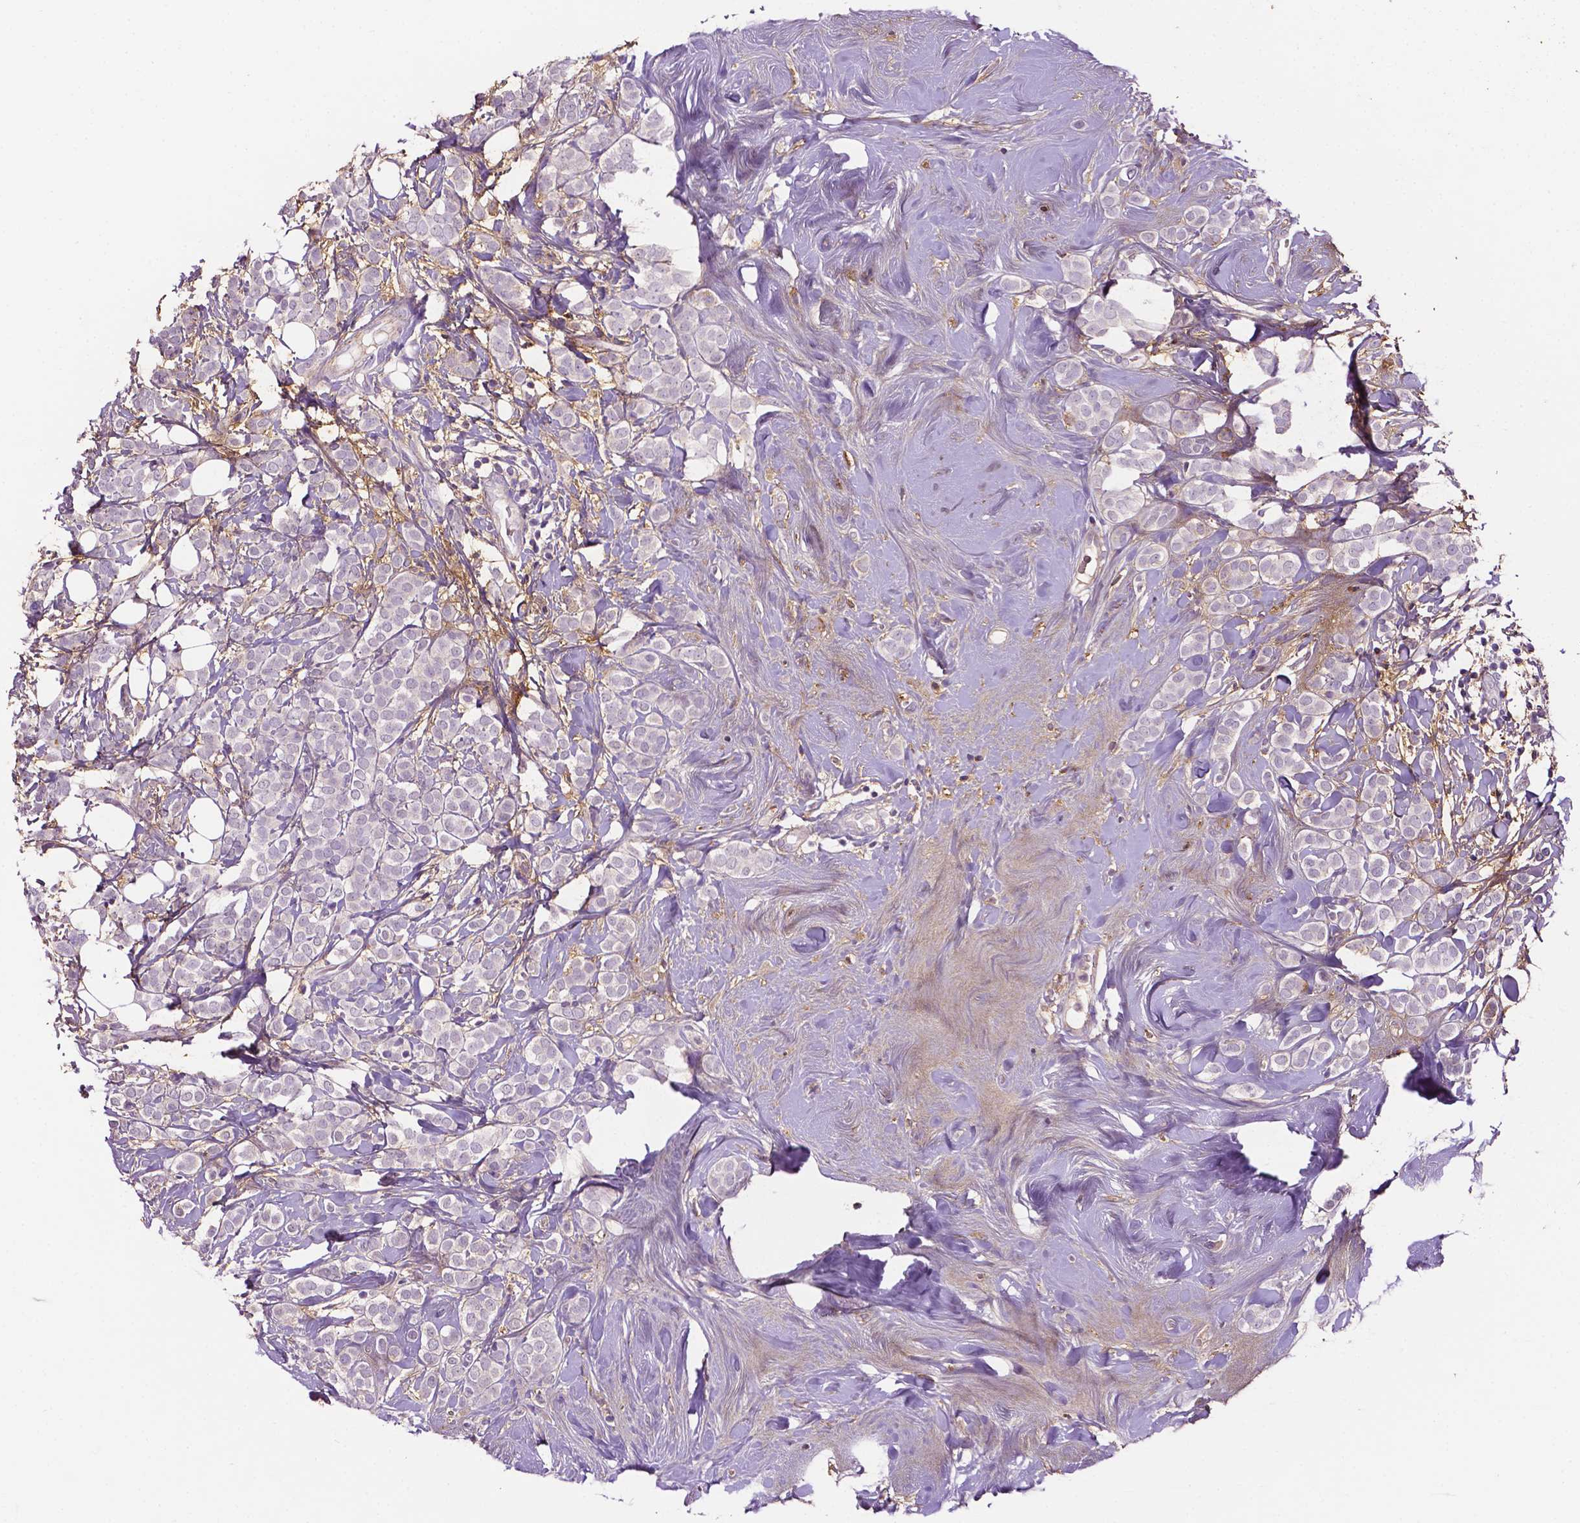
{"staining": {"intensity": "negative", "quantity": "none", "location": "none"}, "tissue": "breast cancer", "cell_type": "Tumor cells", "image_type": "cancer", "snomed": [{"axis": "morphology", "description": "Lobular carcinoma"}, {"axis": "topography", "description": "Breast"}], "caption": "High power microscopy micrograph of an immunohistochemistry (IHC) photomicrograph of breast lobular carcinoma, revealing no significant staining in tumor cells. (Stains: DAB (3,3'-diaminobenzidine) immunohistochemistry (IHC) with hematoxylin counter stain, Microscopy: brightfield microscopy at high magnification).", "gene": "FBLN1", "patient": {"sex": "female", "age": 49}}